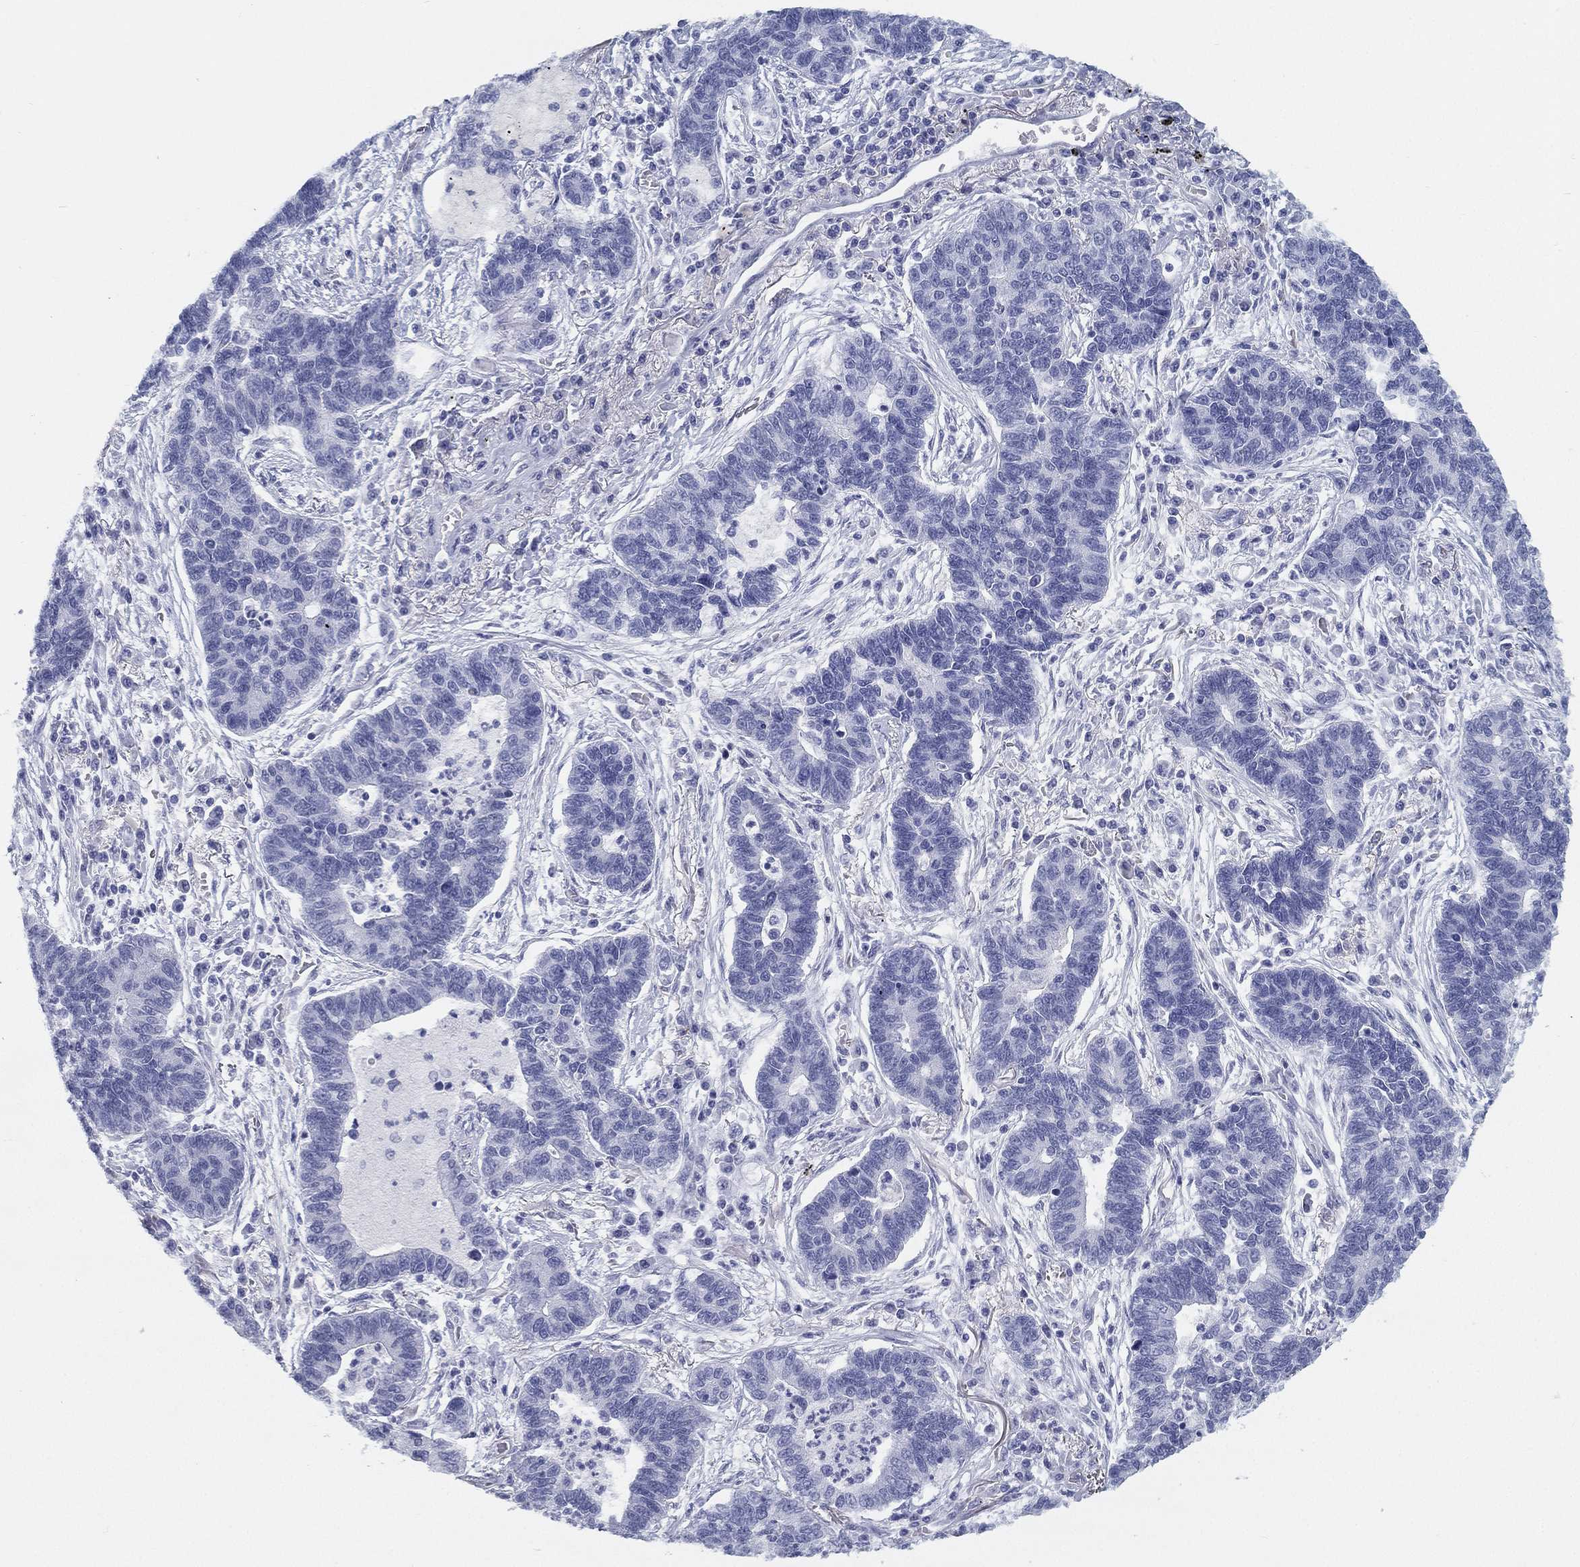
{"staining": {"intensity": "negative", "quantity": "none", "location": "none"}, "tissue": "lung cancer", "cell_type": "Tumor cells", "image_type": "cancer", "snomed": [{"axis": "morphology", "description": "Adenocarcinoma, NOS"}, {"axis": "topography", "description": "Lung"}], "caption": "Immunohistochemical staining of adenocarcinoma (lung) displays no significant expression in tumor cells. (DAB IHC with hematoxylin counter stain).", "gene": "ATP1B2", "patient": {"sex": "female", "age": 57}}